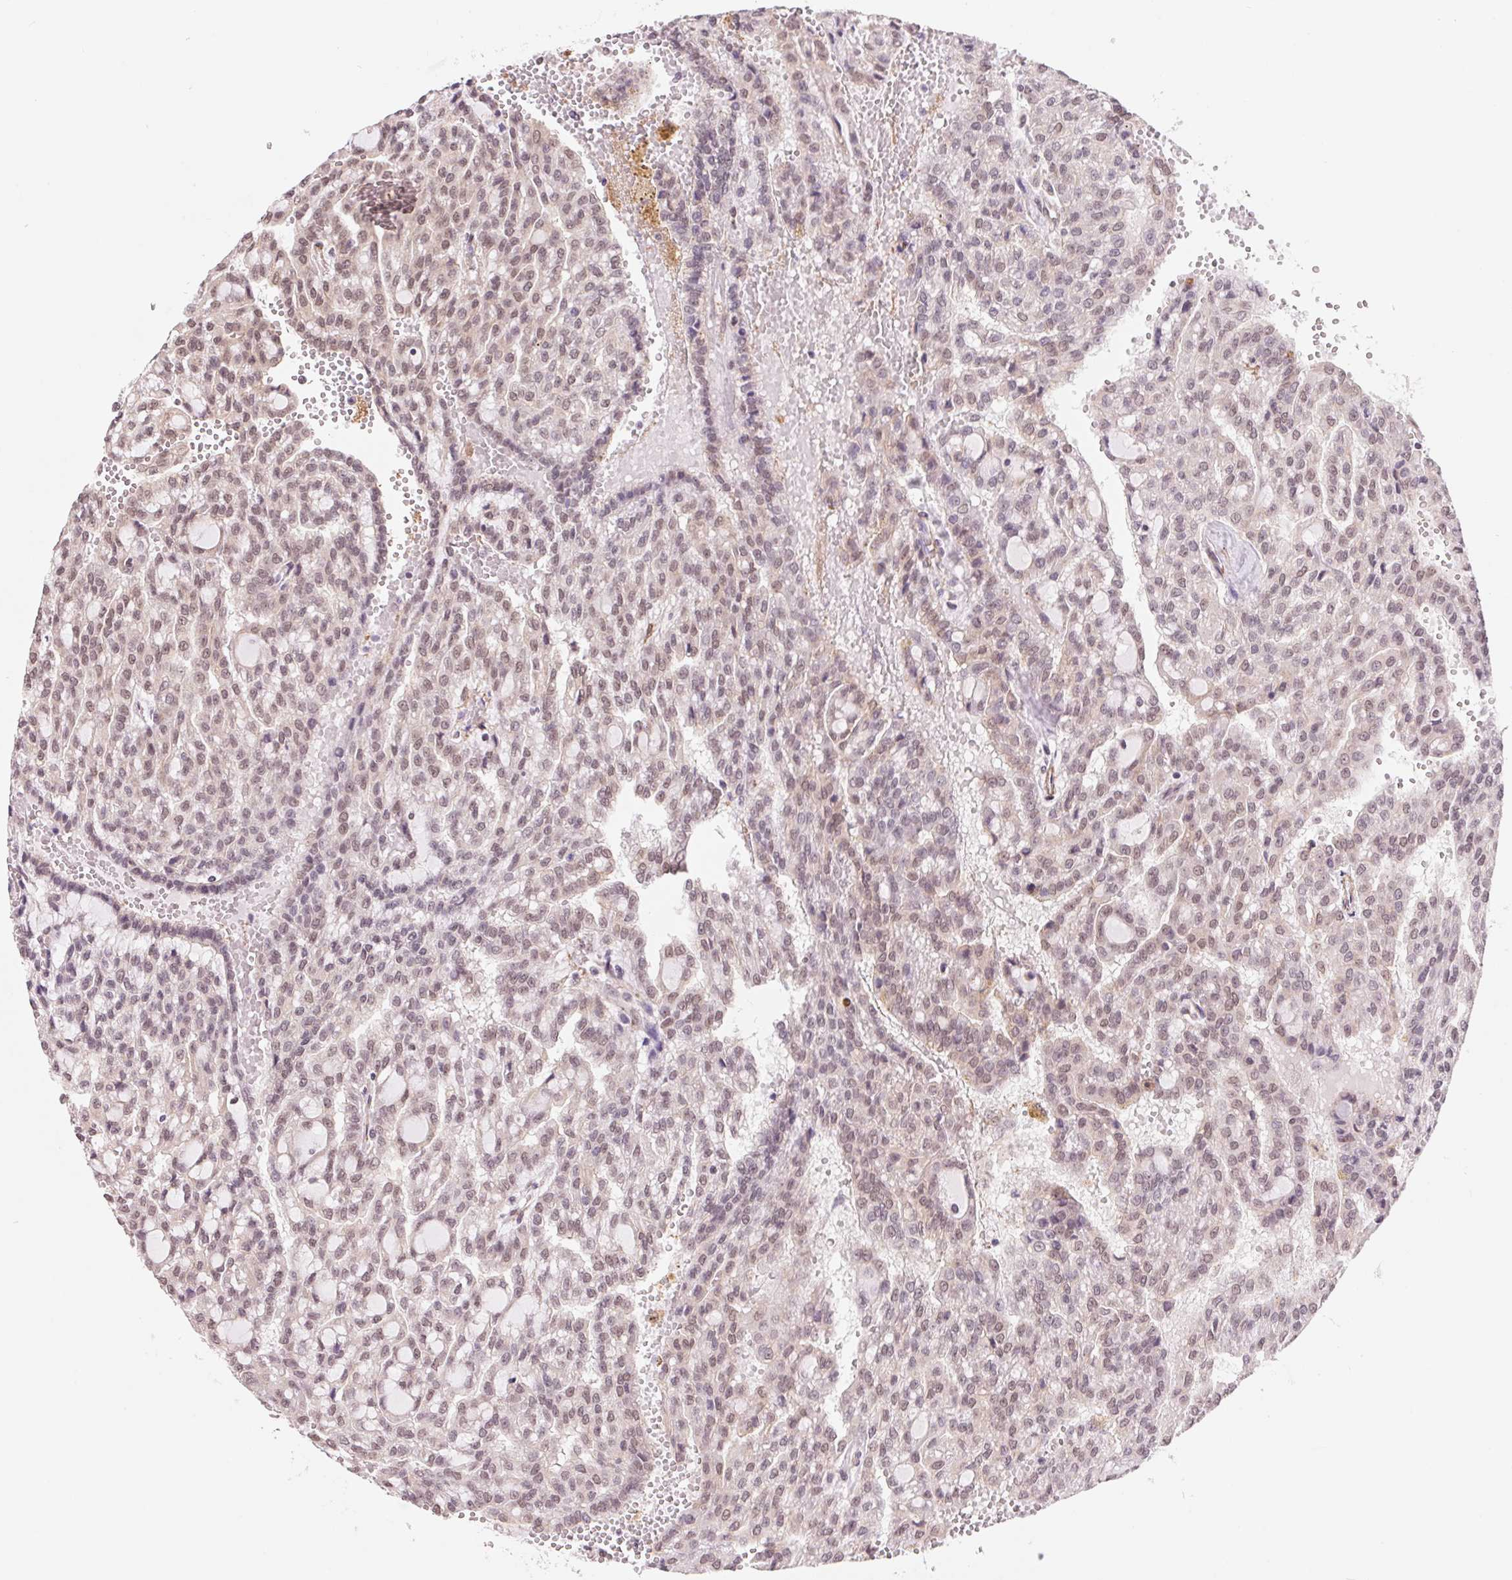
{"staining": {"intensity": "weak", "quantity": ">75%", "location": "cytoplasmic/membranous,nuclear"}, "tissue": "renal cancer", "cell_type": "Tumor cells", "image_type": "cancer", "snomed": [{"axis": "morphology", "description": "Adenocarcinoma, NOS"}, {"axis": "topography", "description": "Kidney"}], "caption": "Immunohistochemical staining of human adenocarcinoma (renal) reveals low levels of weak cytoplasmic/membranous and nuclear positivity in about >75% of tumor cells.", "gene": "BCAT1", "patient": {"sex": "male", "age": 63}}